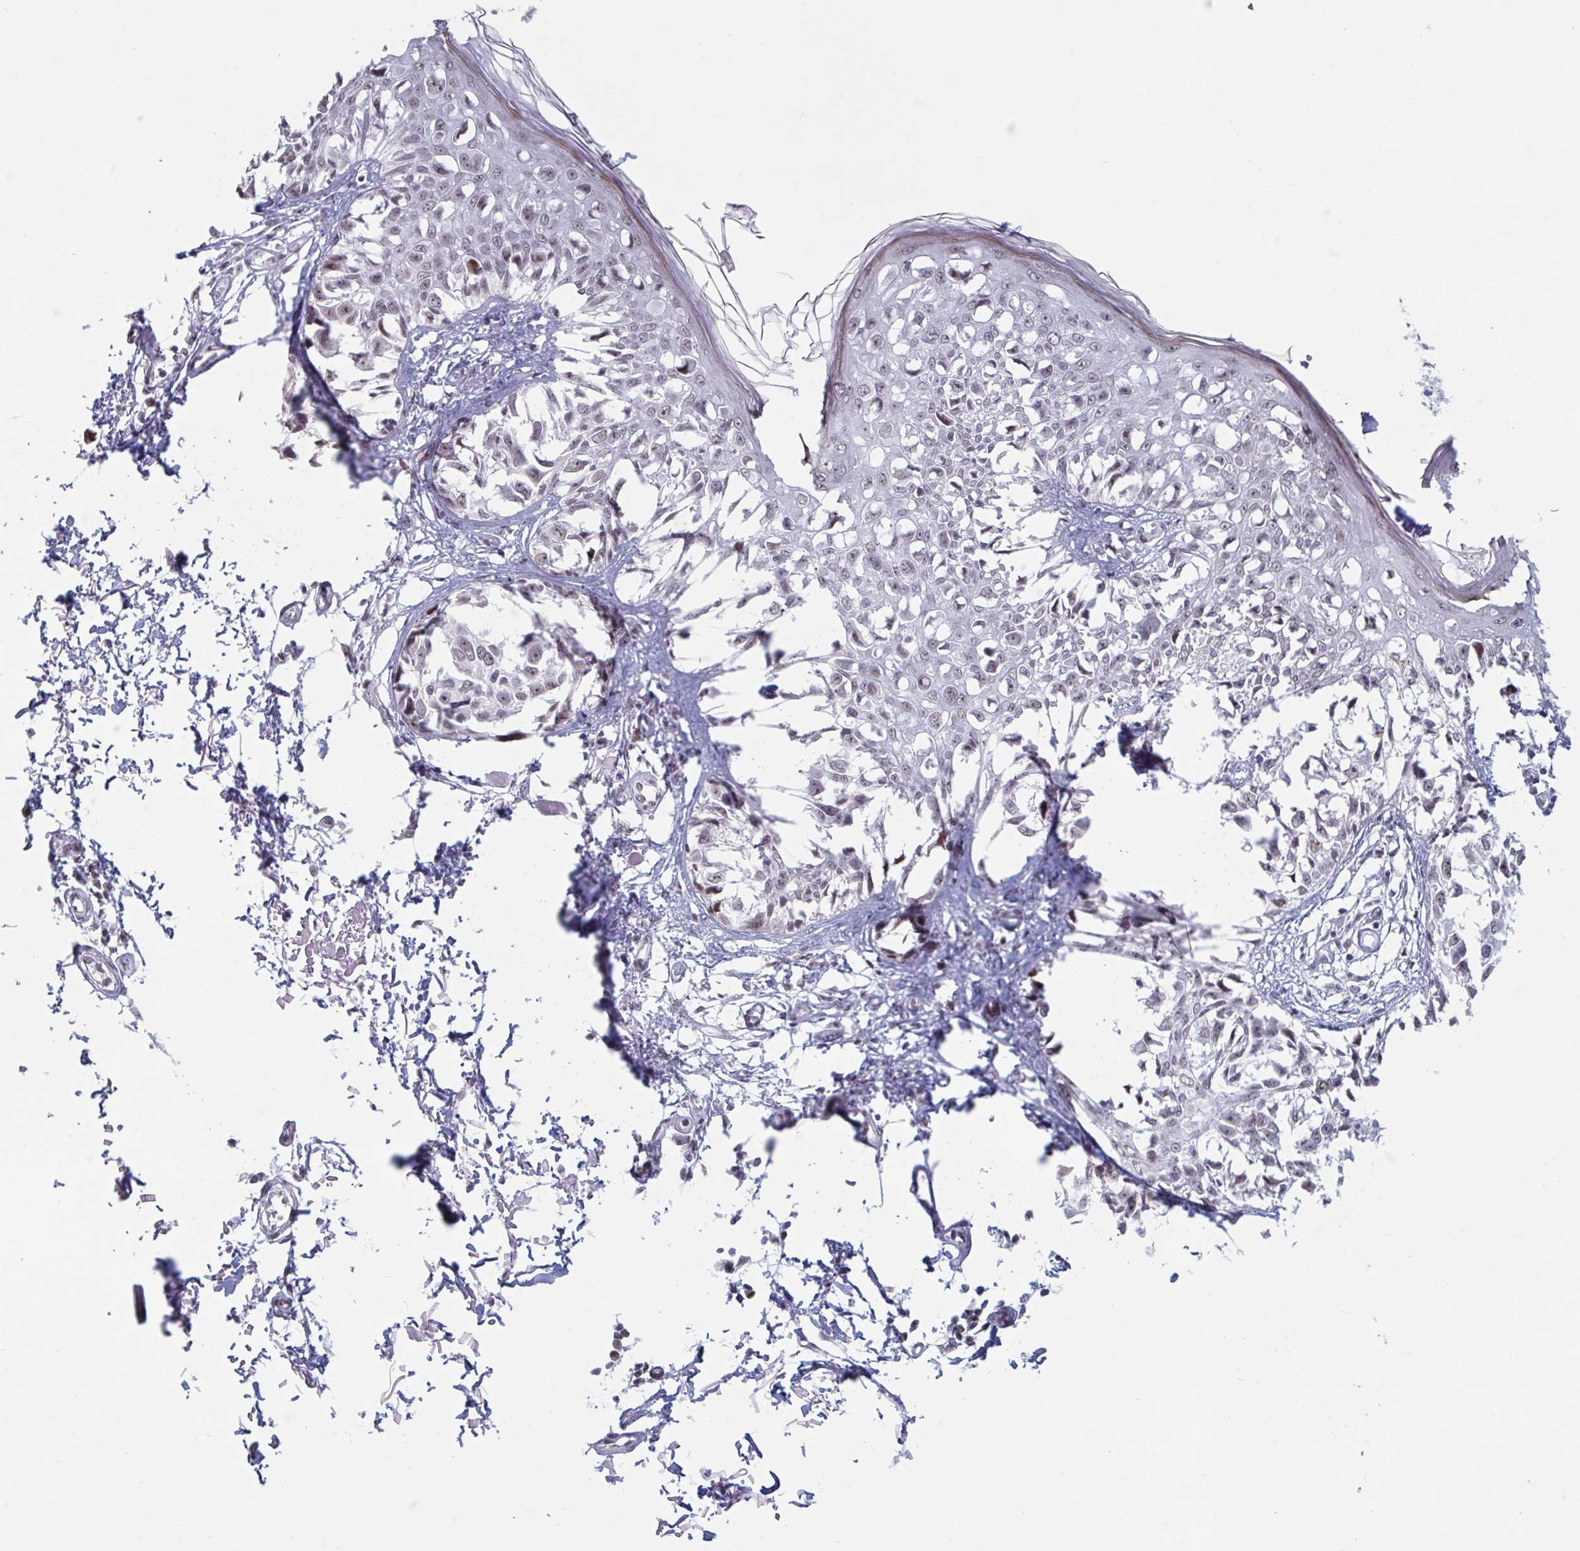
{"staining": {"intensity": "weak", "quantity": "25%-75%", "location": "nuclear"}, "tissue": "melanoma", "cell_type": "Tumor cells", "image_type": "cancer", "snomed": [{"axis": "morphology", "description": "Malignant melanoma, NOS"}, {"axis": "topography", "description": "Skin"}], "caption": "Human malignant melanoma stained for a protein (brown) exhibits weak nuclear positive staining in approximately 25%-75% of tumor cells.", "gene": "HSD17B6", "patient": {"sex": "male", "age": 73}}